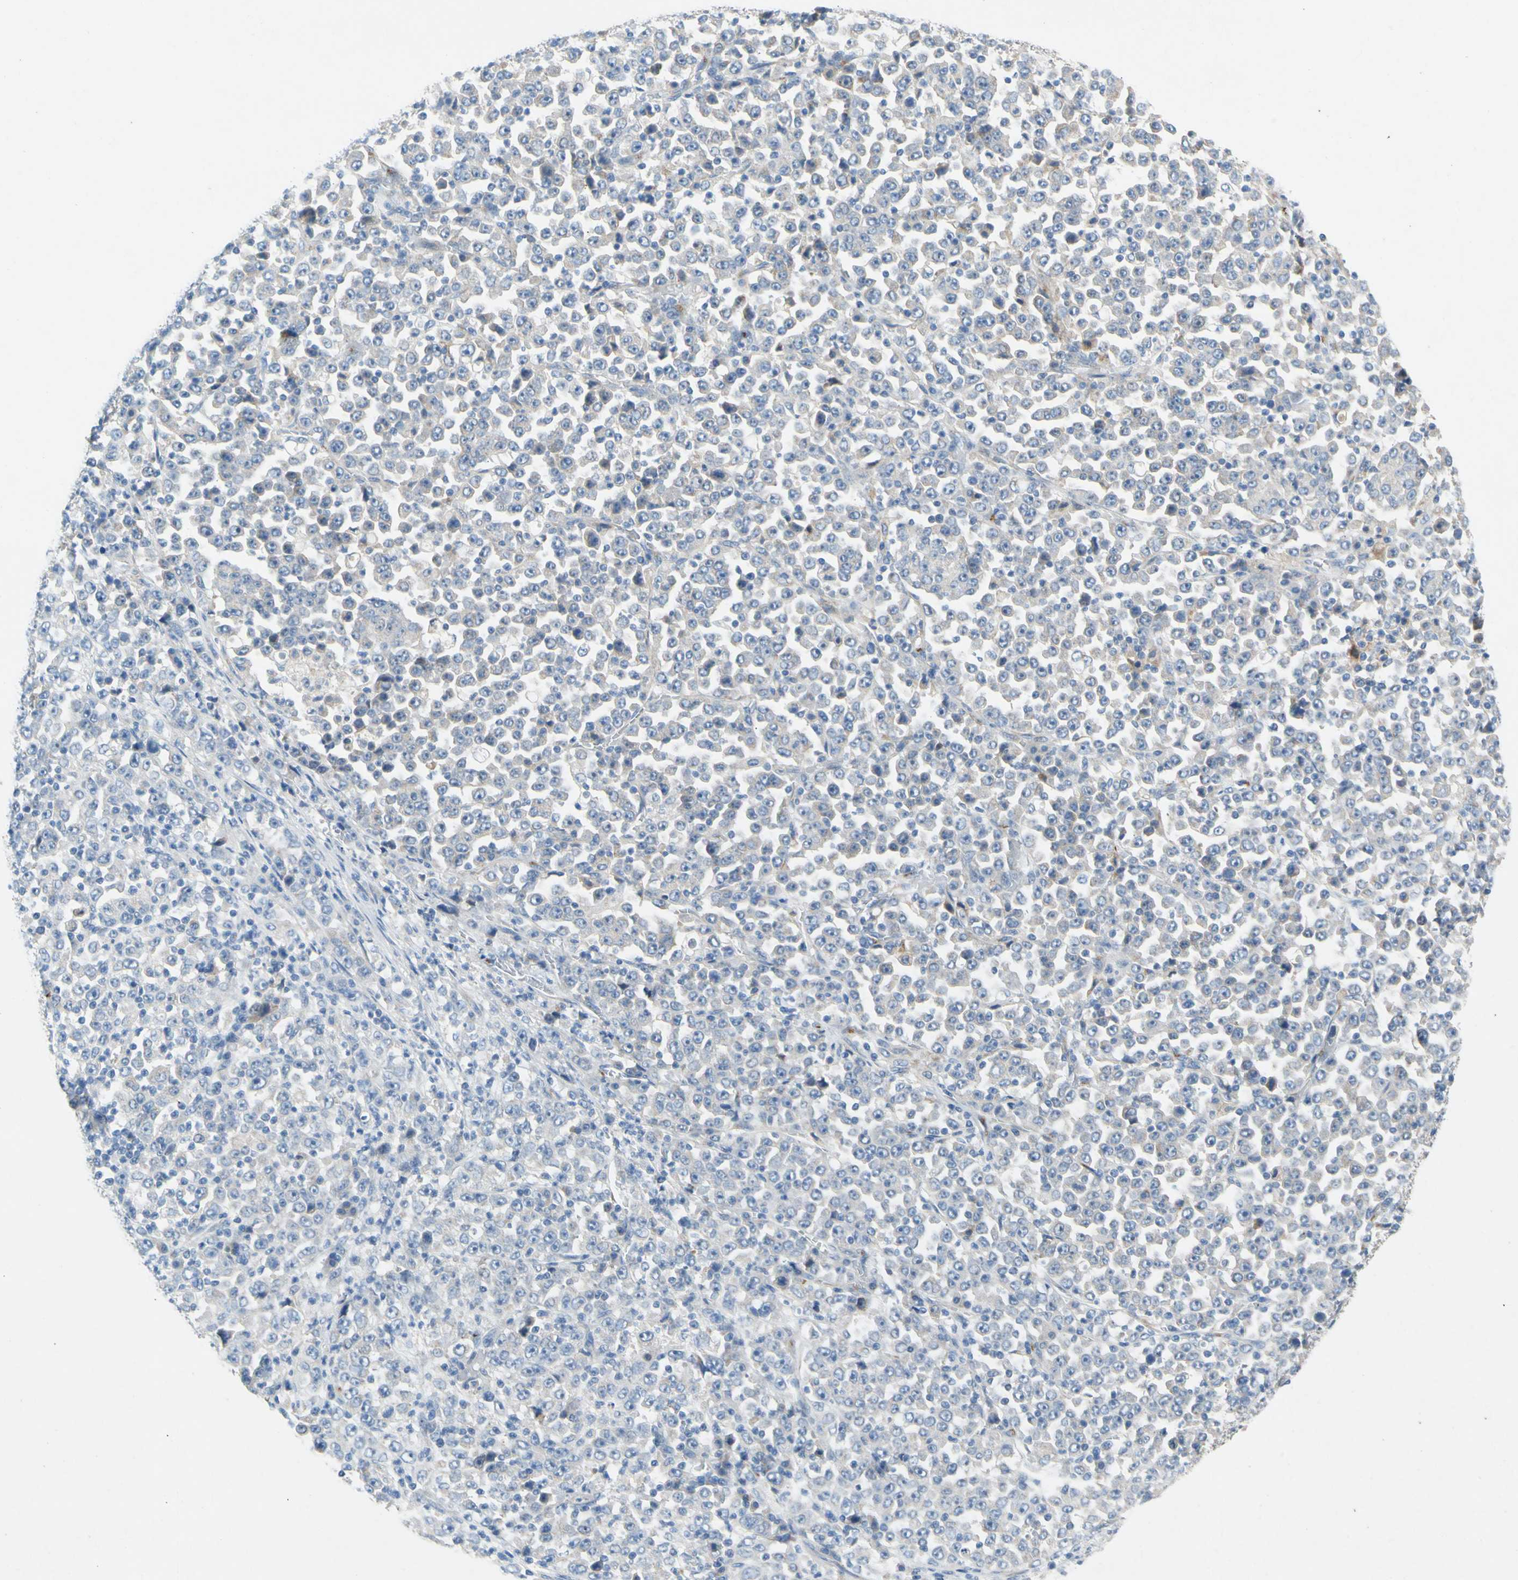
{"staining": {"intensity": "negative", "quantity": "none", "location": "none"}, "tissue": "stomach cancer", "cell_type": "Tumor cells", "image_type": "cancer", "snomed": [{"axis": "morphology", "description": "Normal tissue, NOS"}, {"axis": "morphology", "description": "Adenocarcinoma, NOS"}, {"axis": "topography", "description": "Stomach, upper"}, {"axis": "topography", "description": "Stomach"}], "caption": "Adenocarcinoma (stomach) was stained to show a protein in brown. There is no significant expression in tumor cells.", "gene": "GASK1B", "patient": {"sex": "male", "age": 59}}